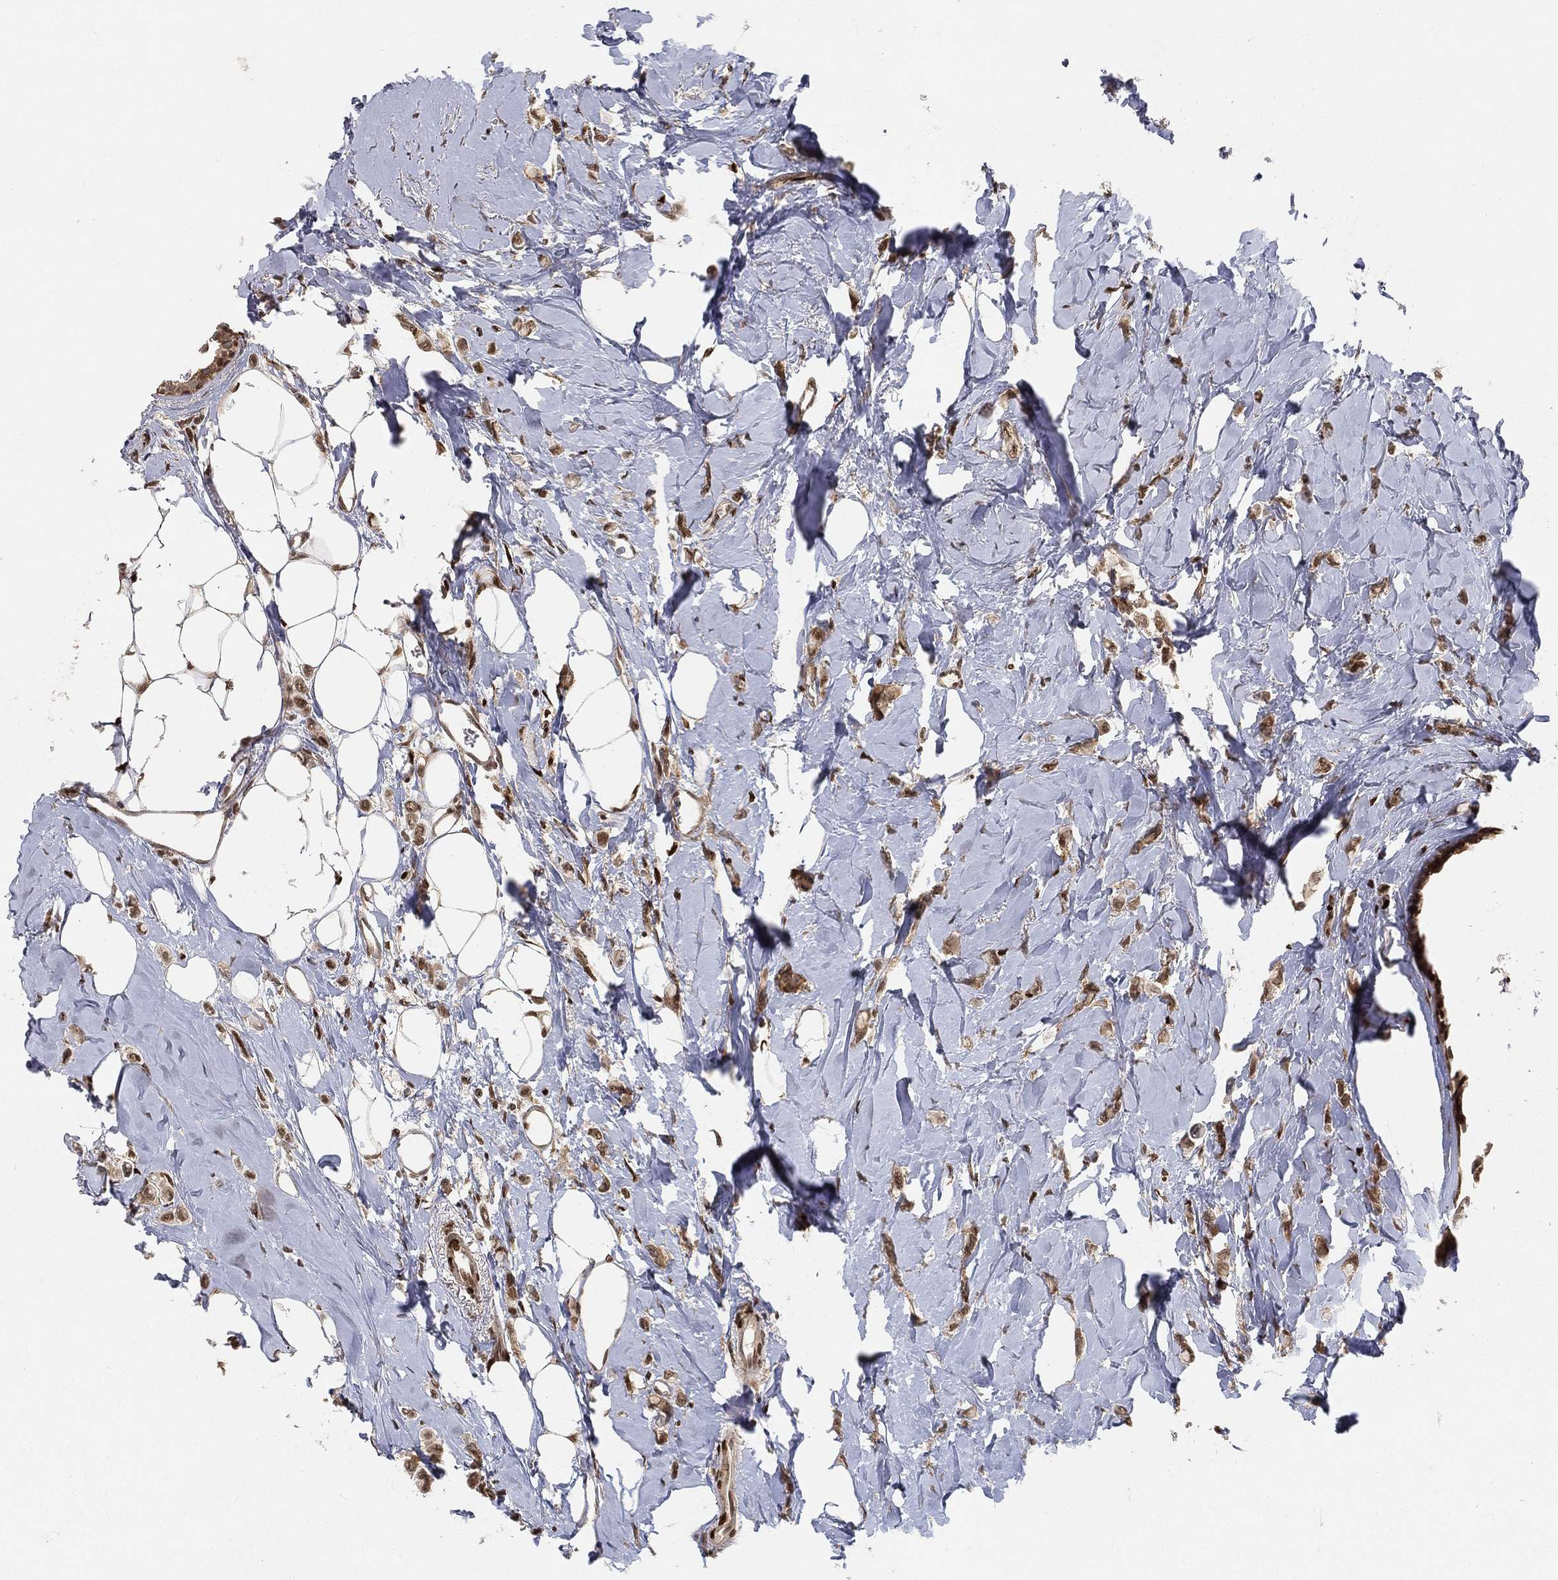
{"staining": {"intensity": "weak", "quantity": "25%-75%", "location": "cytoplasmic/membranous,nuclear"}, "tissue": "breast cancer", "cell_type": "Tumor cells", "image_type": "cancer", "snomed": [{"axis": "morphology", "description": "Lobular carcinoma"}, {"axis": "topography", "description": "Breast"}], "caption": "Breast lobular carcinoma stained with a brown dye exhibits weak cytoplasmic/membranous and nuclear positive positivity in about 25%-75% of tumor cells.", "gene": "CRTC3", "patient": {"sex": "female", "age": 66}}